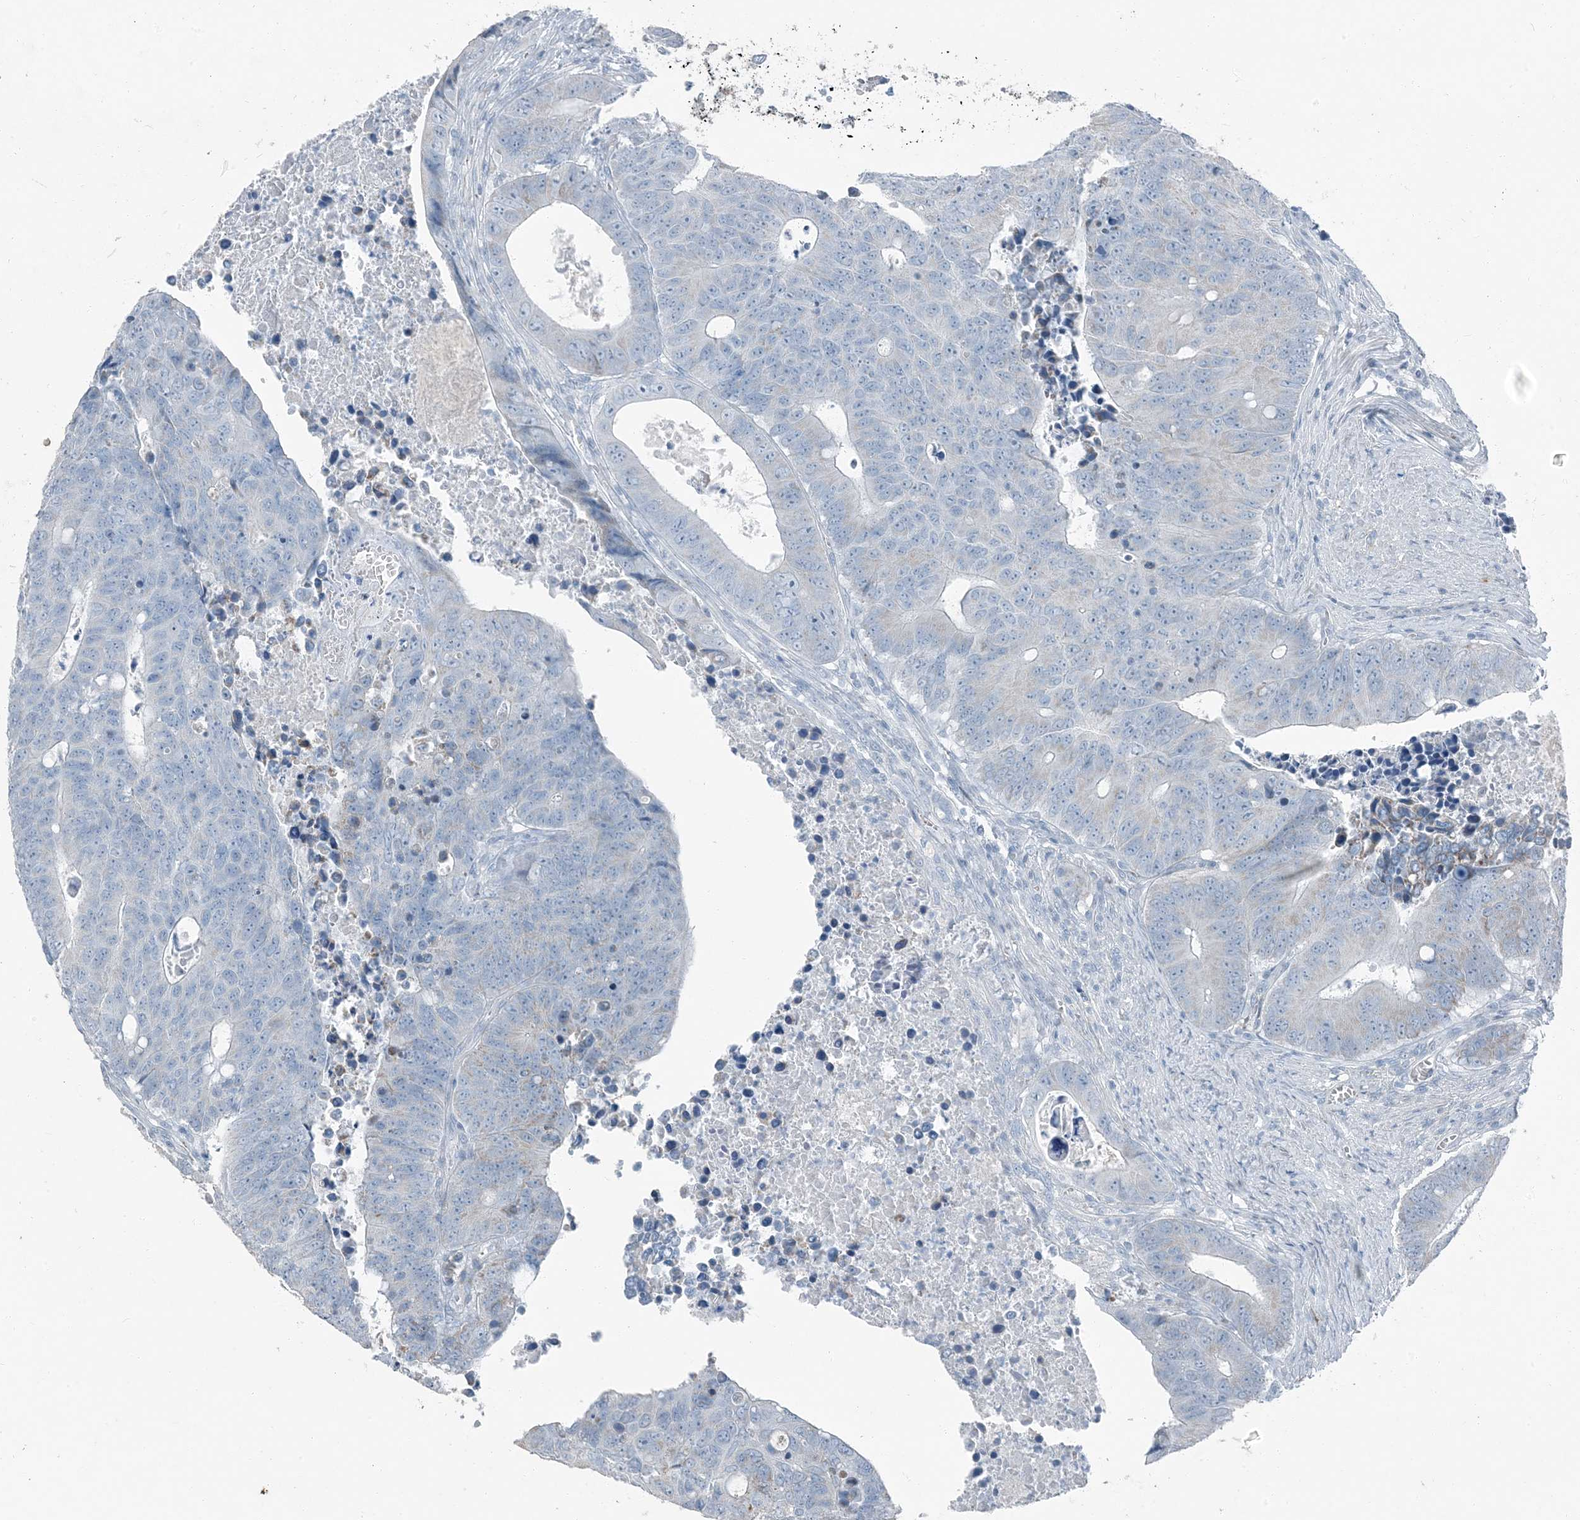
{"staining": {"intensity": "negative", "quantity": "none", "location": "none"}, "tissue": "colorectal cancer", "cell_type": "Tumor cells", "image_type": "cancer", "snomed": [{"axis": "morphology", "description": "Adenocarcinoma, NOS"}, {"axis": "topography", "description": "Colon"}], "caption": "There is no significant positivity in tumor cells of colorectal adenocarcinoma.", "gene": "FAM162A", "patient": {"sex": "male", "age": 87}}